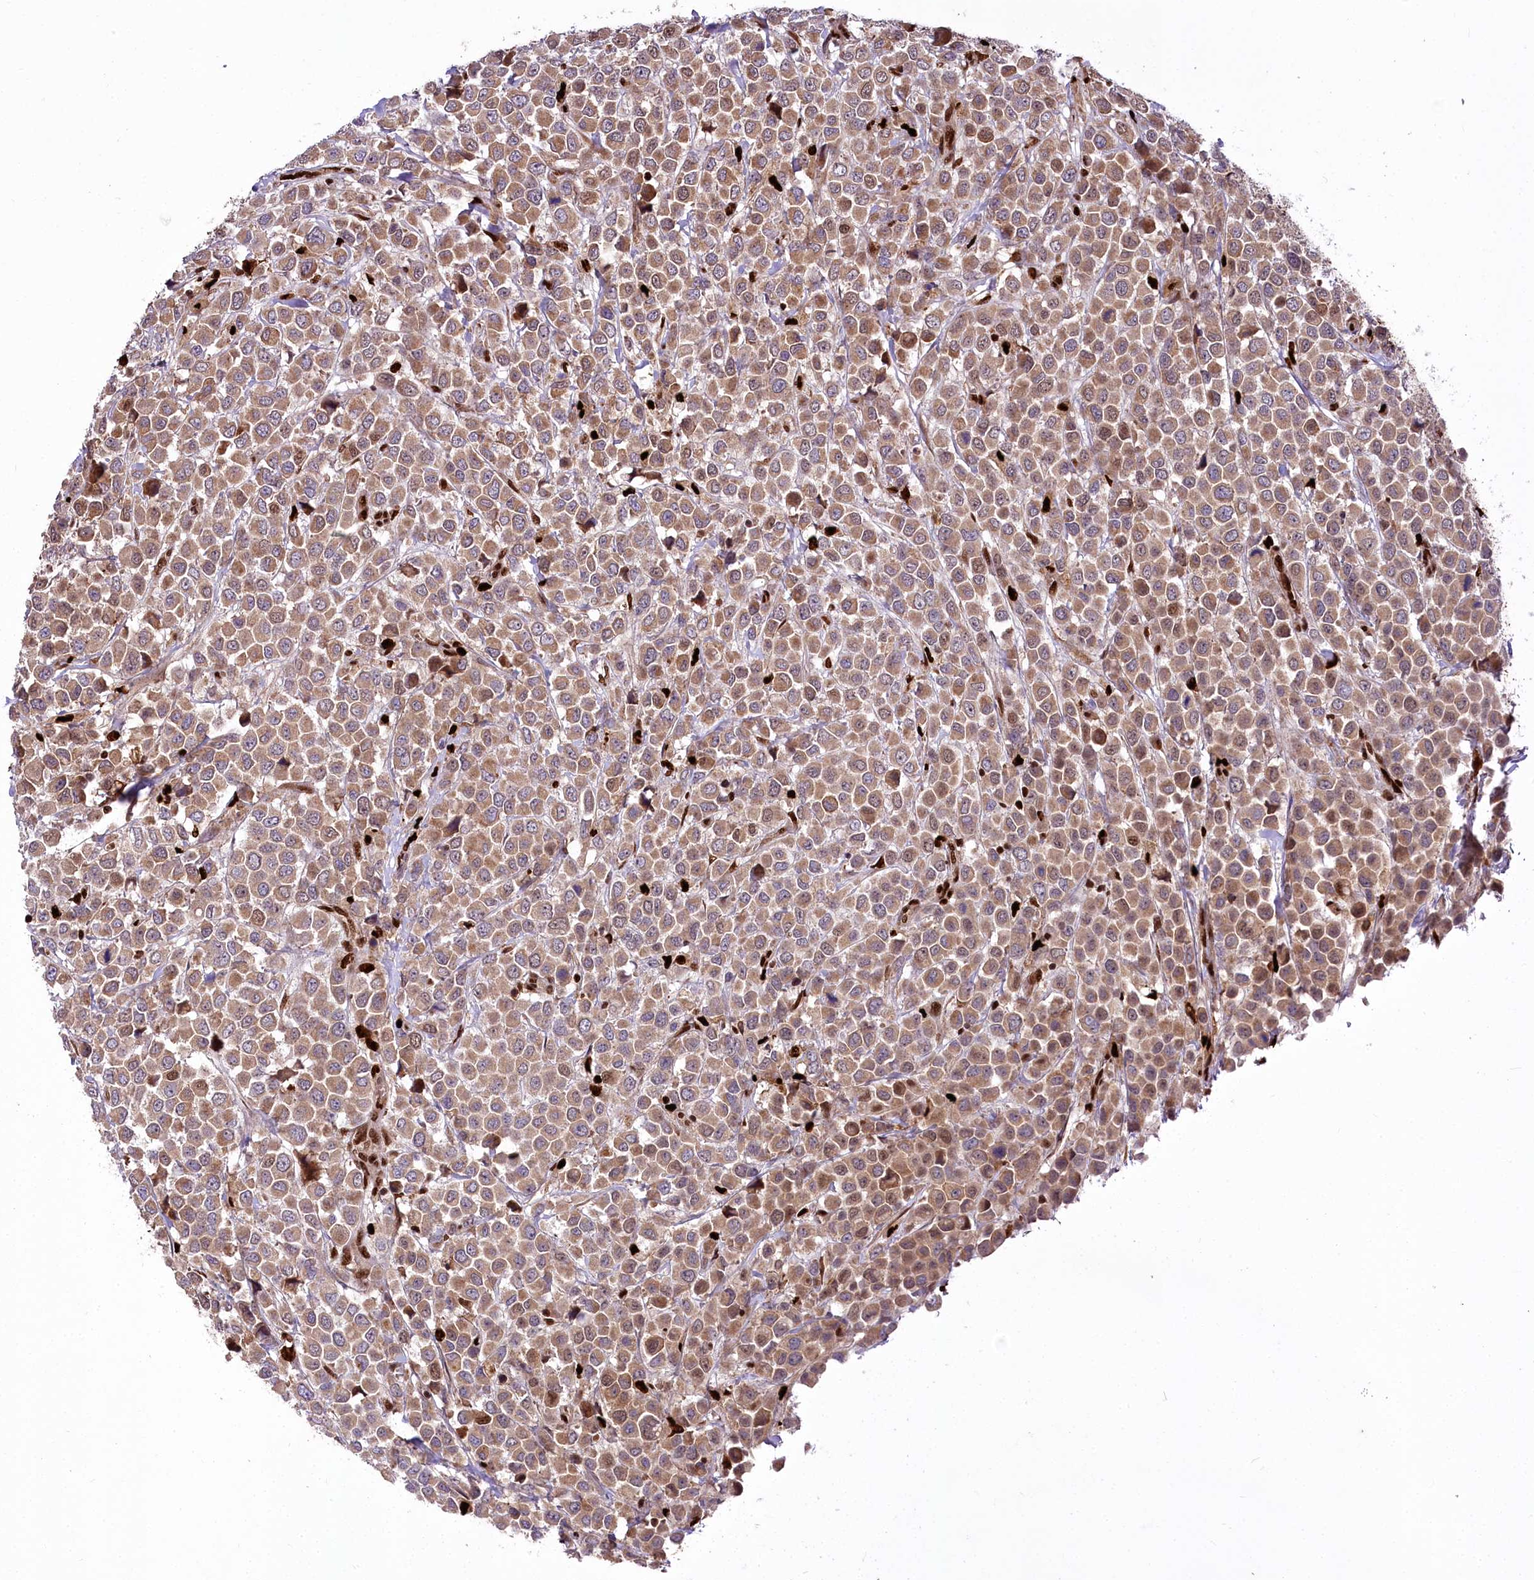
{"staining": {"intensity": "moderate", "quantity": ">75%", "location": "cytoplasmic/membranous"}, "tissue": "breast cancer", "cell_type": "Tumor cells", "image_type": "cancer", "snomed": [{"axis": "morphology", "description": "Duct carcinoma"}, {"axis": "topography", "description": "Breast"}], "caption": "Breast invasive ductal carcinoma tissue demonstrates moderate cytoplasmic/membranous positivity in approximately >75% of tumor cells, visualized by immunohistochemistry.", "gene": "FIGN", "patient": {"sex": "female", "age": 61}}